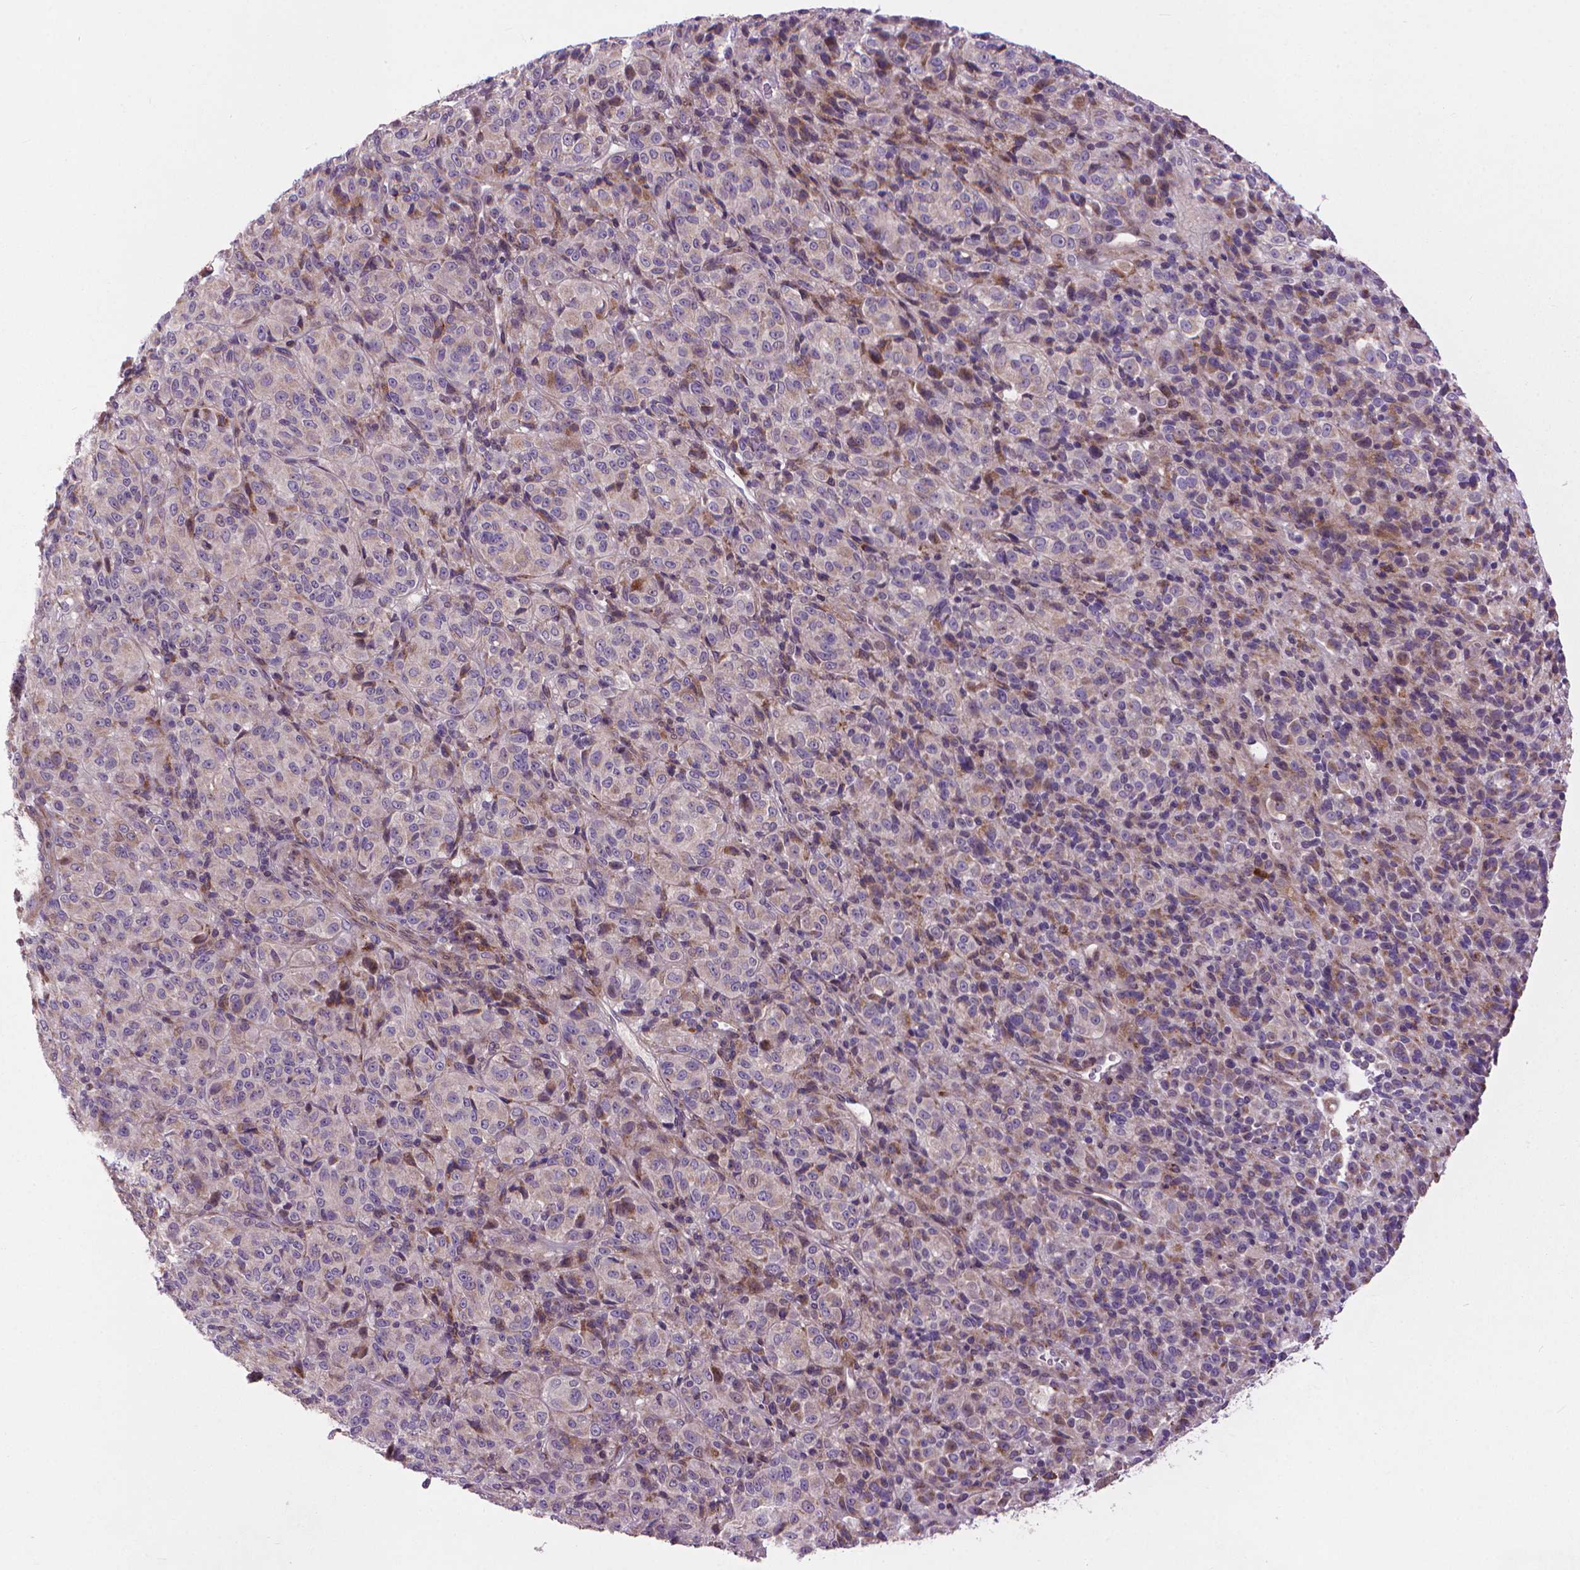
{"staining": {"intensity": "negative", "quantity": "none", "location": "none"}, "tissue": "melanoma", "cell_type": "Tumor cells", "image_type": "cancer", "snomed": [{"axis": "morphology", "description": "Malignant melanoma, Metastatic site"}, {"axis": "topography", "description": "Brain"}], "caption": "The IHC image has no significant positivity in tumor cells of melanoma tissue.", "gene": "MYH14", "patient": {"sex": "female", "age": 56}}